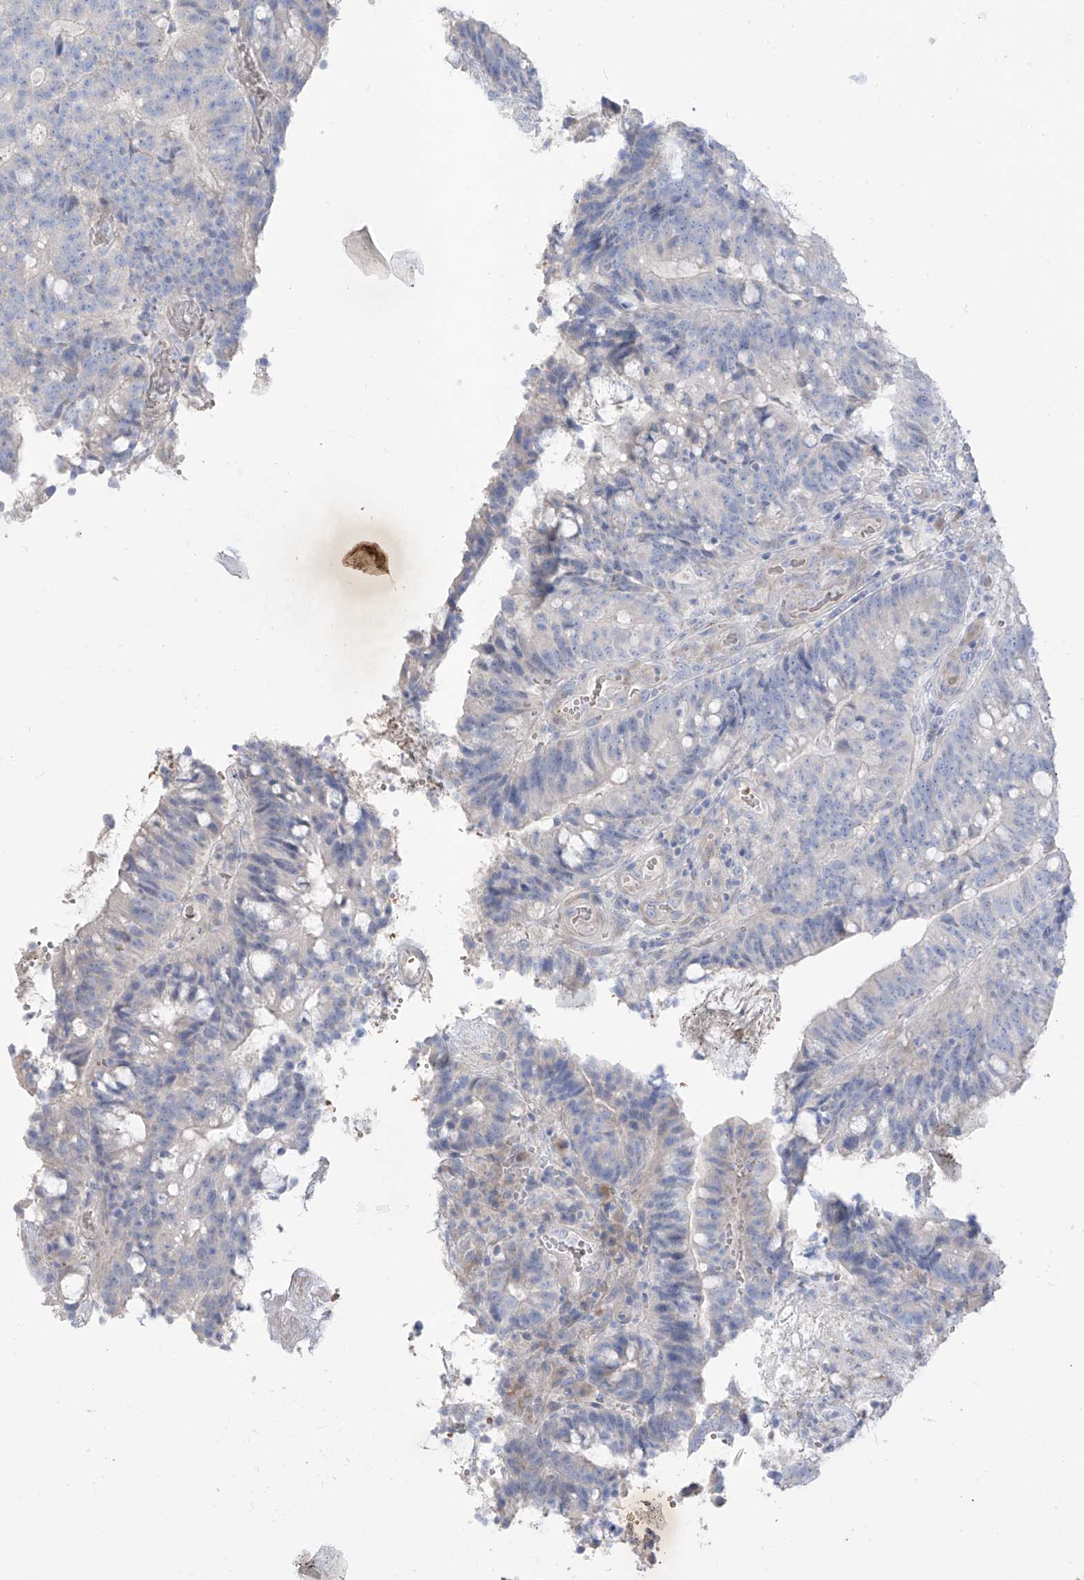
{"staining": {"intensity": "negative", "quantity": "none", "location": "none"}, "tissue": "colorectal cancer", "cell_type": "Tumor cells", "image_type": "cancer", "snomed": [{"axis": "morphology", "description": "Adenocarcinoma, NOS"}, {"axis": "topography", "description": "Colon"}], "caption": "Immunohistochemistry image of neoplastic tissue: adenocarcinoma (colorectal) stained with DAB (3,3'-diaminobenzidine) exhibits no significant protein expression in tumor cells.", "gene": "ASPRV1", "patient": {"sex": "female", "age": 66}}